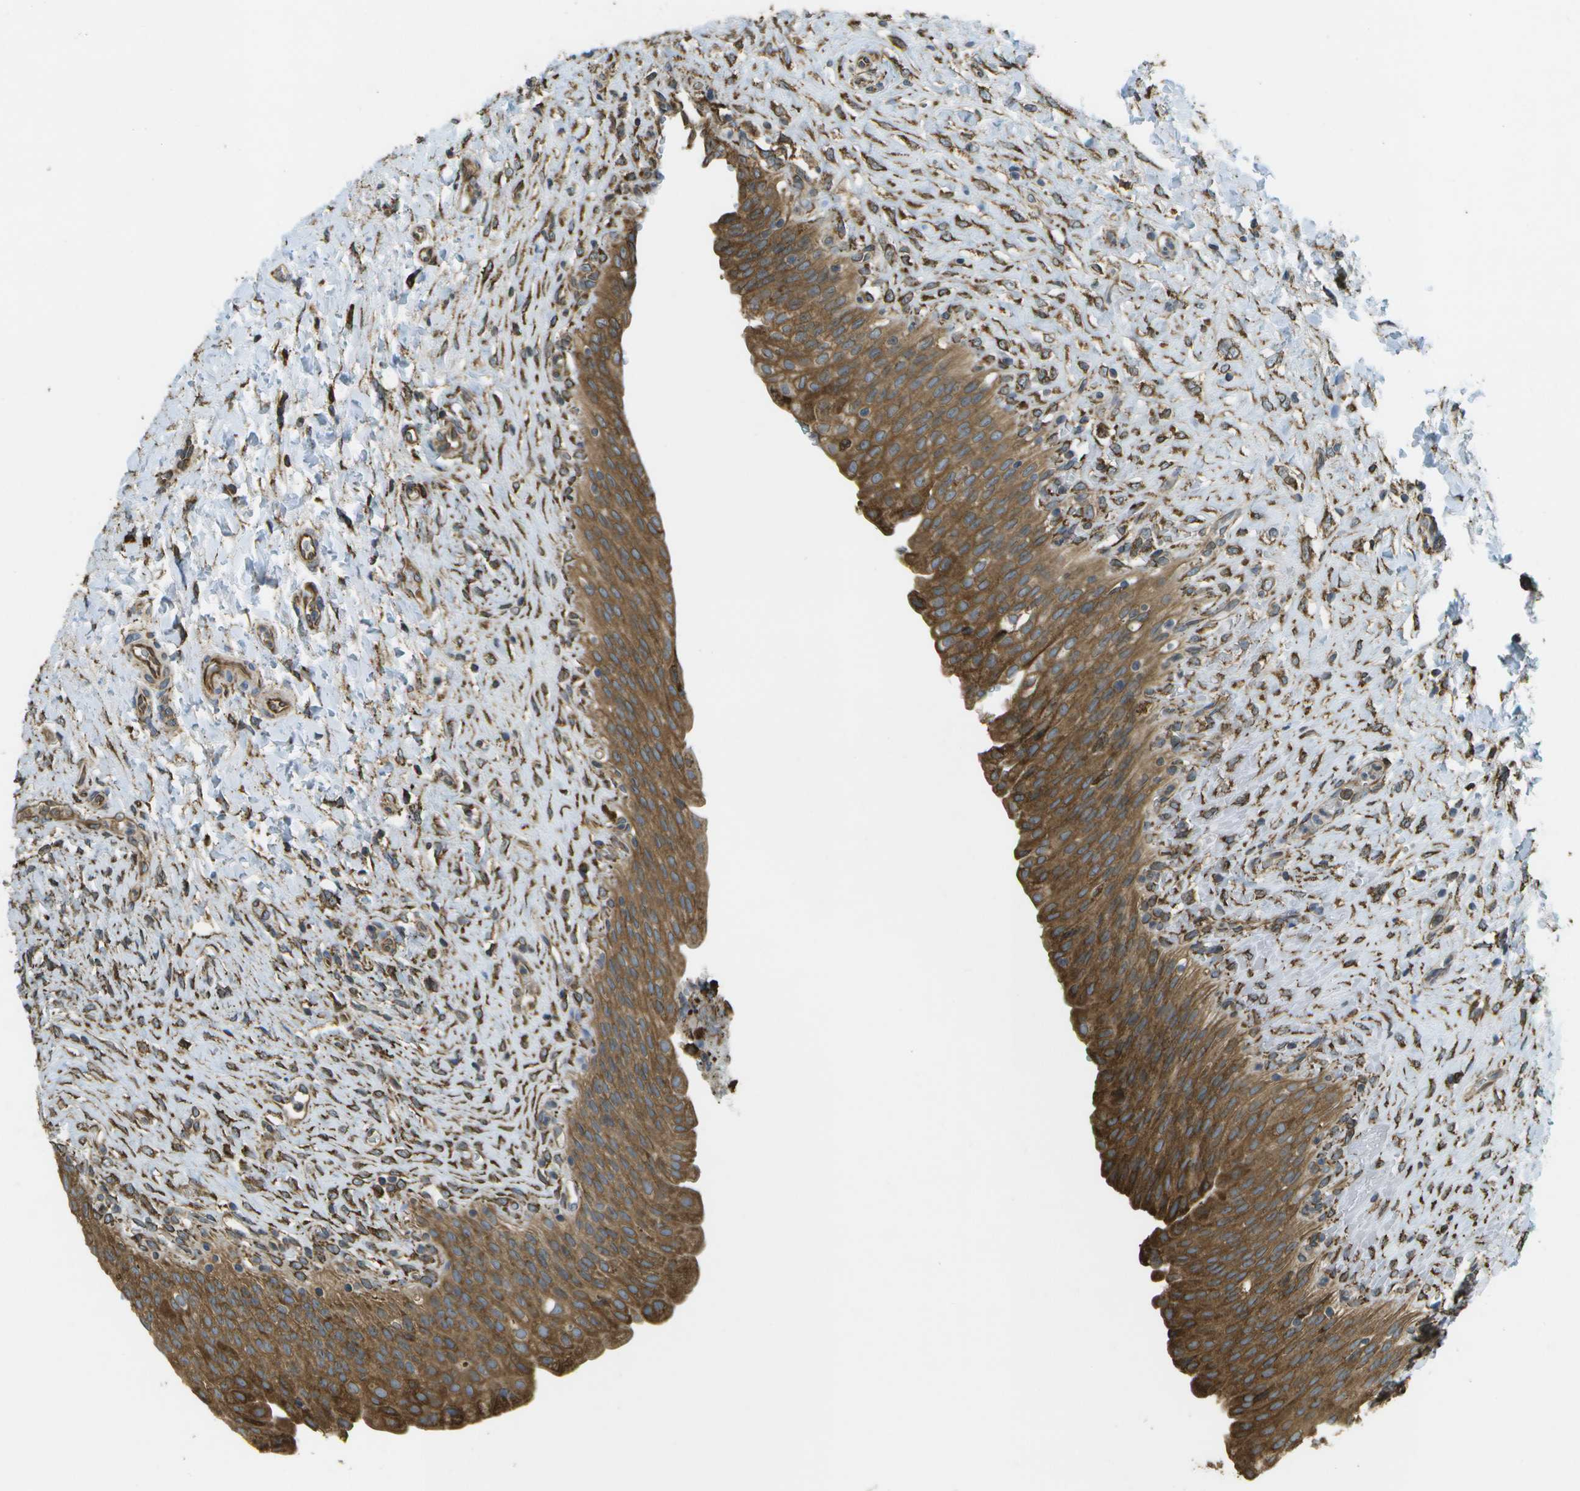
{"staining": {"intensity": "strong", "quantity": ">75%", "location": "cytoplasmic/membranous"}, "tissue": "urinary bladder", "cell_type": "Urothelial cells", "image_type": "normal", "snomed": [{"axis": "morphology", "description": "Urothelial carcinoma, High grade"}, {"axis": "topography", "description": "Urinary bladder"}], "caption": "Immunohistochemistry (IHC) (DAB) staining of unremarkable urinary bladder displays strong cytoplasmic/membranous protein expression in about >75% of urothelial cells.", "gene": "PDIA4", "patient": {"sex": "male", "age": 46}}